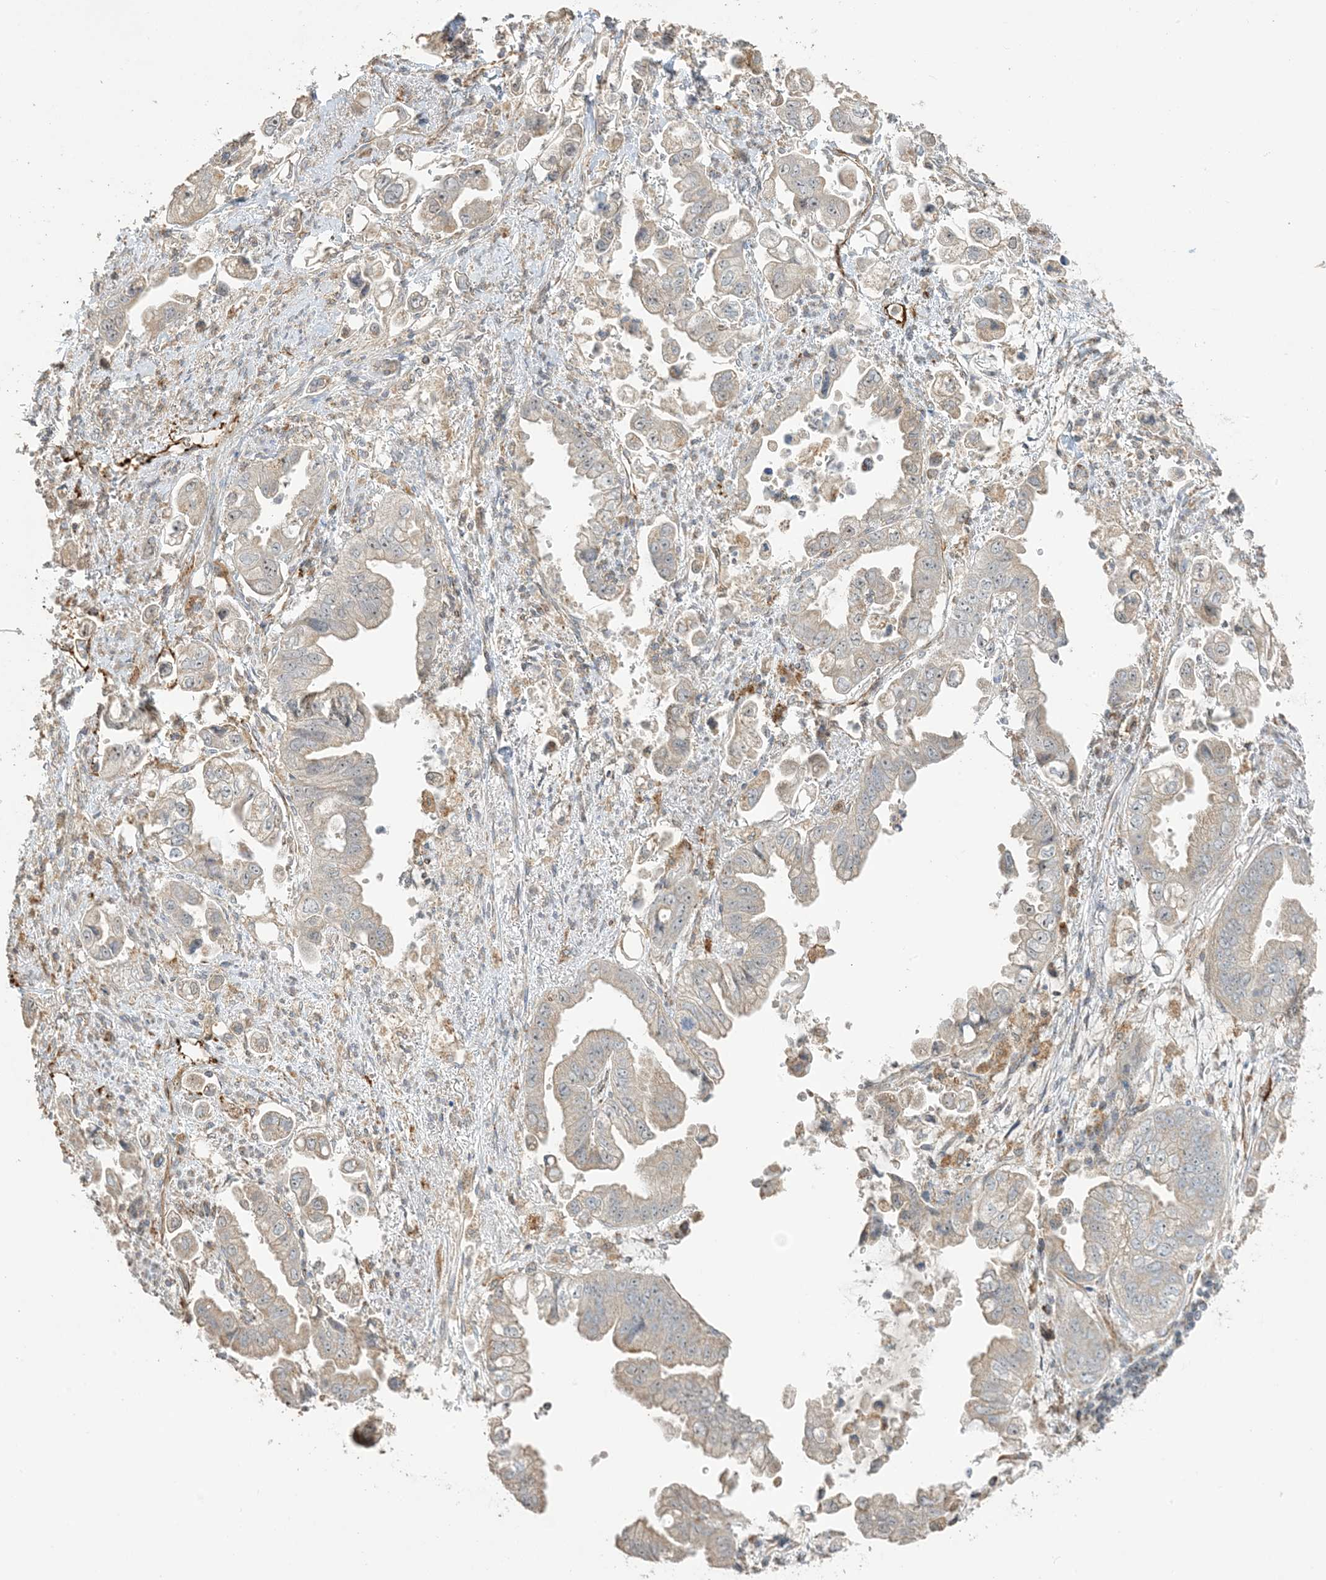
{"staining": {"intensity": "weak", "quantity": ">75%", "location": "cytoplasmic/membranous"}, "tissue": "stomach cancer", "cell_type": "Tumor cells", "image_type": "cancer", "snomed": [{"axis": "morphology", "description": "Adenocarcinoma, NOS"}, {"axis": "topography", "description": "Stomach"}], "caption": "Immunohistochemical staining of human stomach cancer (adenocarcinoma) reveals low levels of weak cytoplasmic/membranous protein expression in about >75% of tumor cells. Nuclei are stained in blue.", "gene": "AGA", "patient": {"sex": "male", "age": 62}}